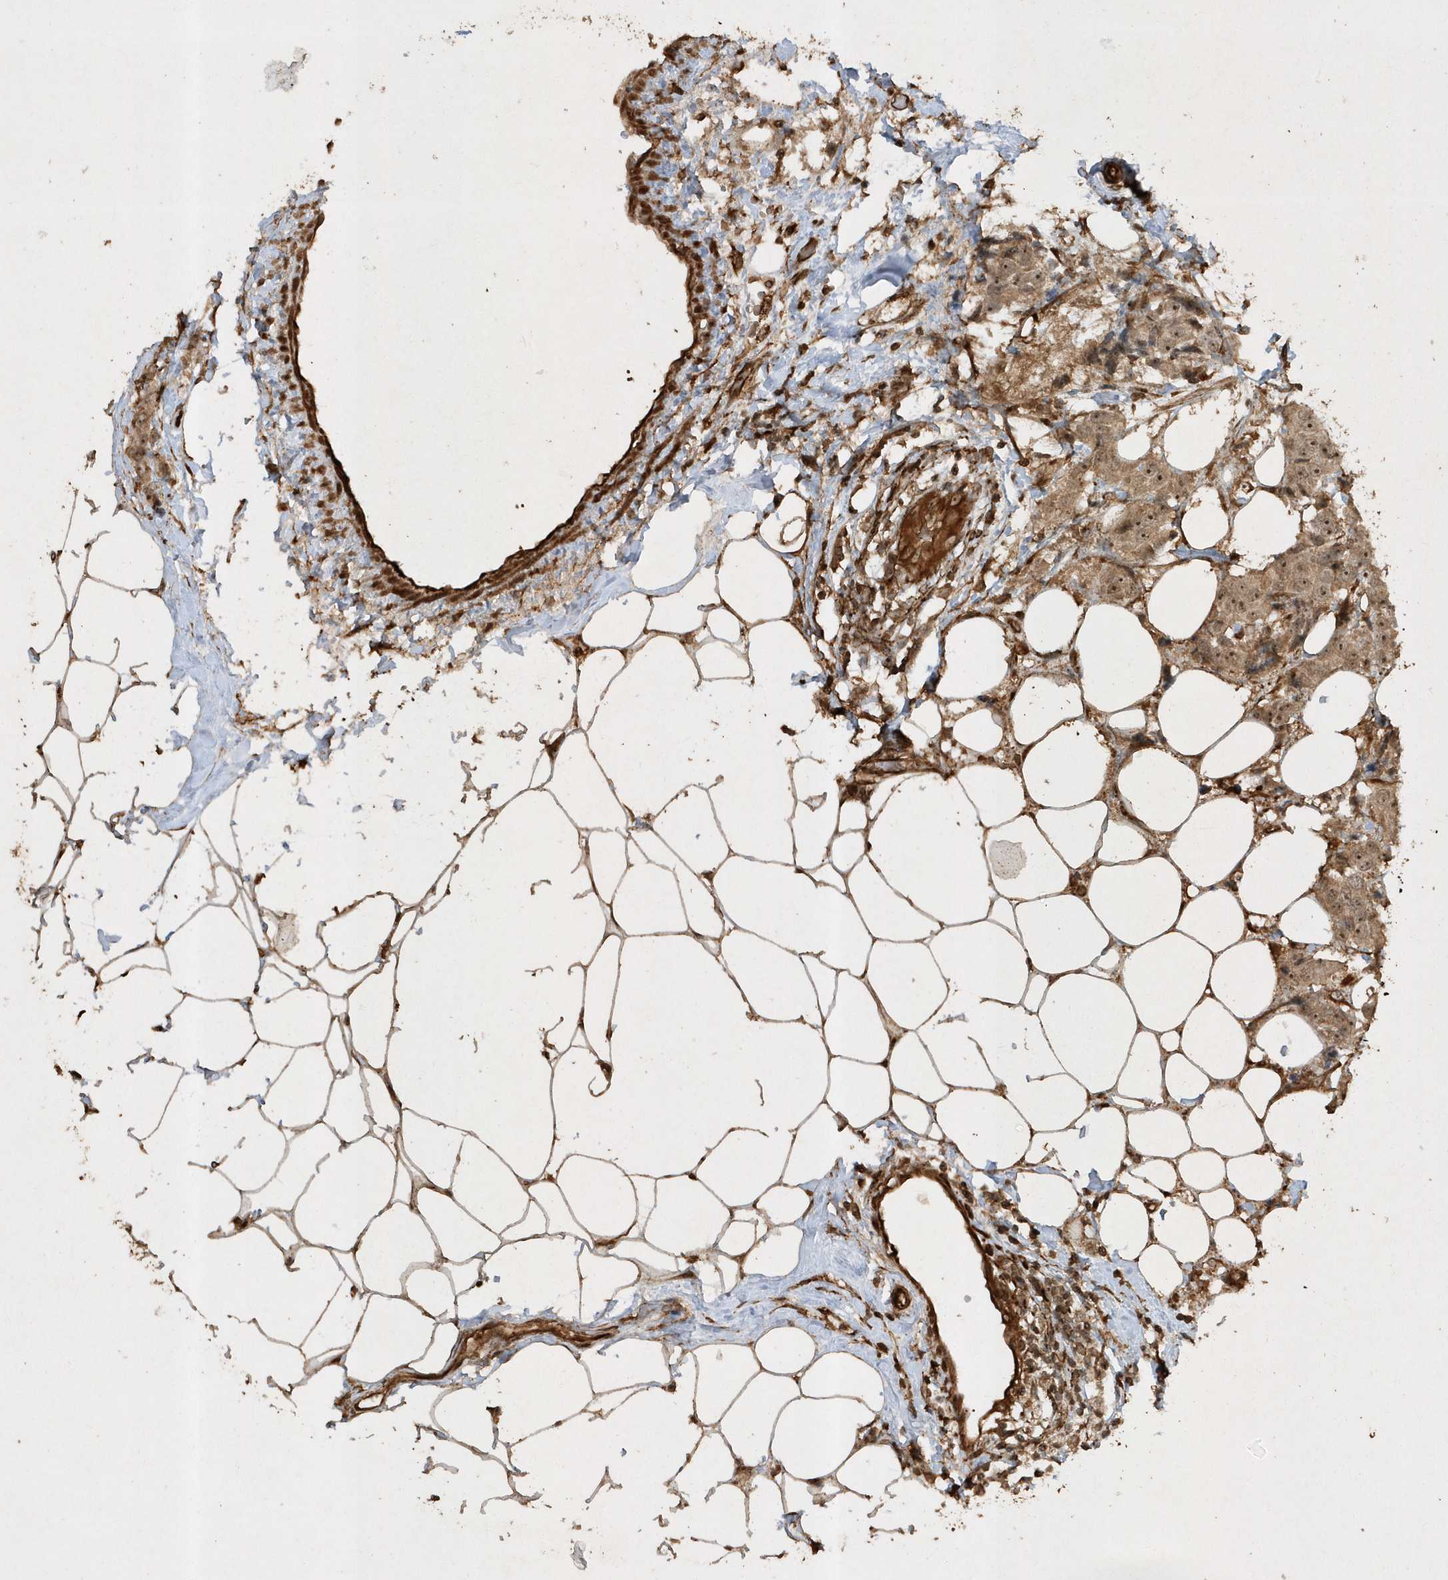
{"staining": {"intensity": "moderate", "quantity": ">75%", "location": "cytoplasmic/membranous,nuclear"}, "tissue": "breast cancer", "cell_type": "Tumor cells", "image_type": "cancer", "snomed": [{"axis": "morphology", "description": "Normal tissue, NOS"}, {"axis": "morphology", "description": "Duct carcinoma"}, {"axis": "topography", "description": "Breast"}], "caption": "Immunohistochemistry (IHC) of breast cancer demonstrates medium levels of moderate cytoplasmic/membranous and nuclear positivity in approximately >75% of tumor cells.", "gene": "AVPI1", "patient": {"sex": "female", "age": 39}}